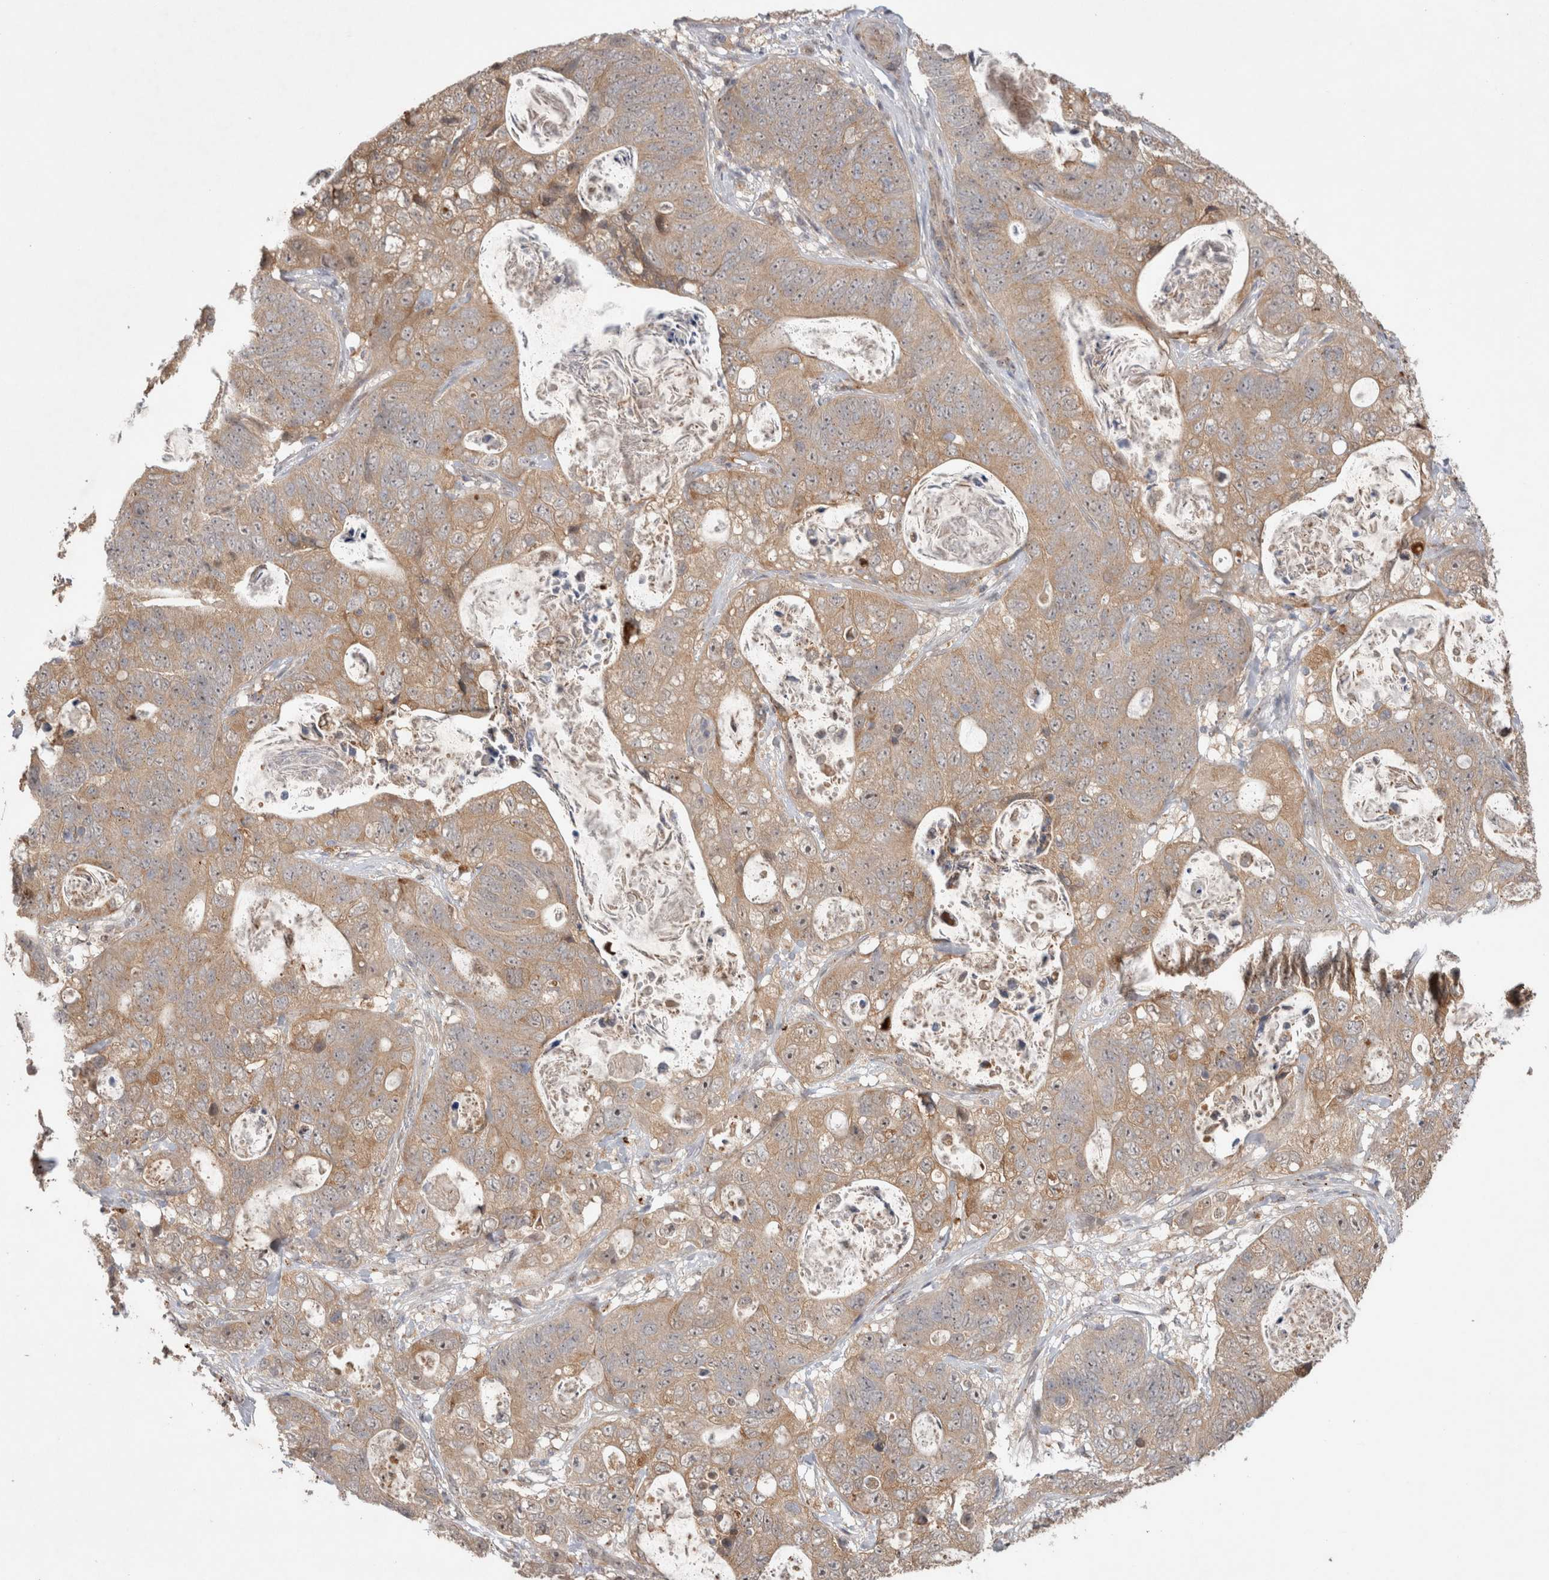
{"staining": {"intensity": "moderate", "quantity": ">75%", "location": "cytoplasmic/membranous"}, "tissue": "stomach cancer", "cell_type": "Tumor cells", "image_type": "cancer", "snomed": [{"axis": "morphology", "description": "Normal tissue, NOS"}, {"axis": "morphology", "description": "Adenocarcinoma, NOS"}, {"axis": "topography", "description": "Stomach"}], "caption": "Moderate cytoplasmic/membranous staining for a protein is seen in about >75% of tumor cells of adenocarcinoma (stomach) using IHC.", "gene": "SLC29A1", "patient": {"sex": "female", "age": 89}}